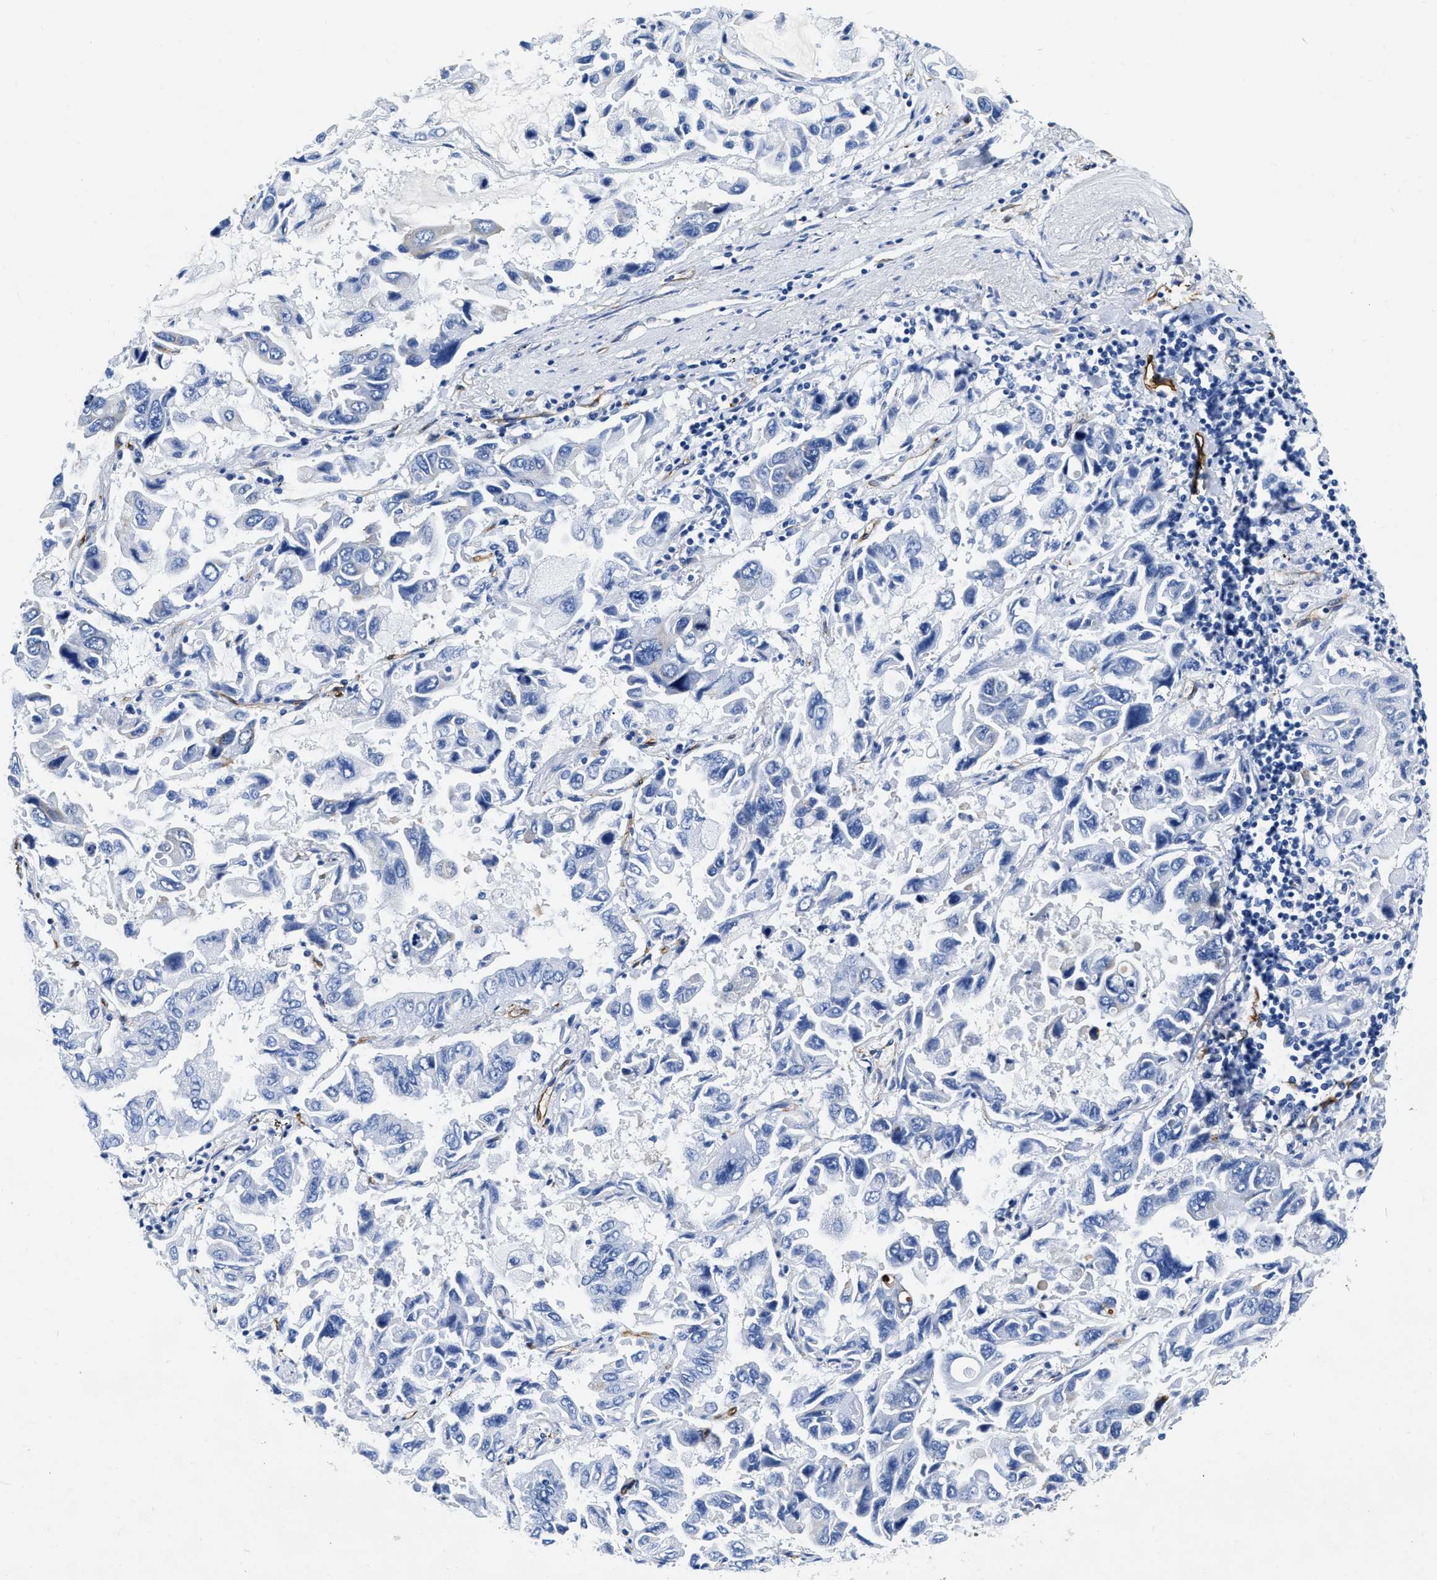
{"staining": {"intensity": "negative", "quantity": "none", "location": "none"}, "tissue": "lung cancer", "cell_type": "Tumor cells", "image_type": "cancer", "snomed": [{"axis": "morphology", "description": "Adenocarcinoma, NOS"}, {"axis": "topography", "description": "Lung"}], "caption": "Histopathology image shows no protein expression in tumor cells of lung cancer tissue.", "gene": "TVP23B", "patient": {"sex": "male", "age": 64}}